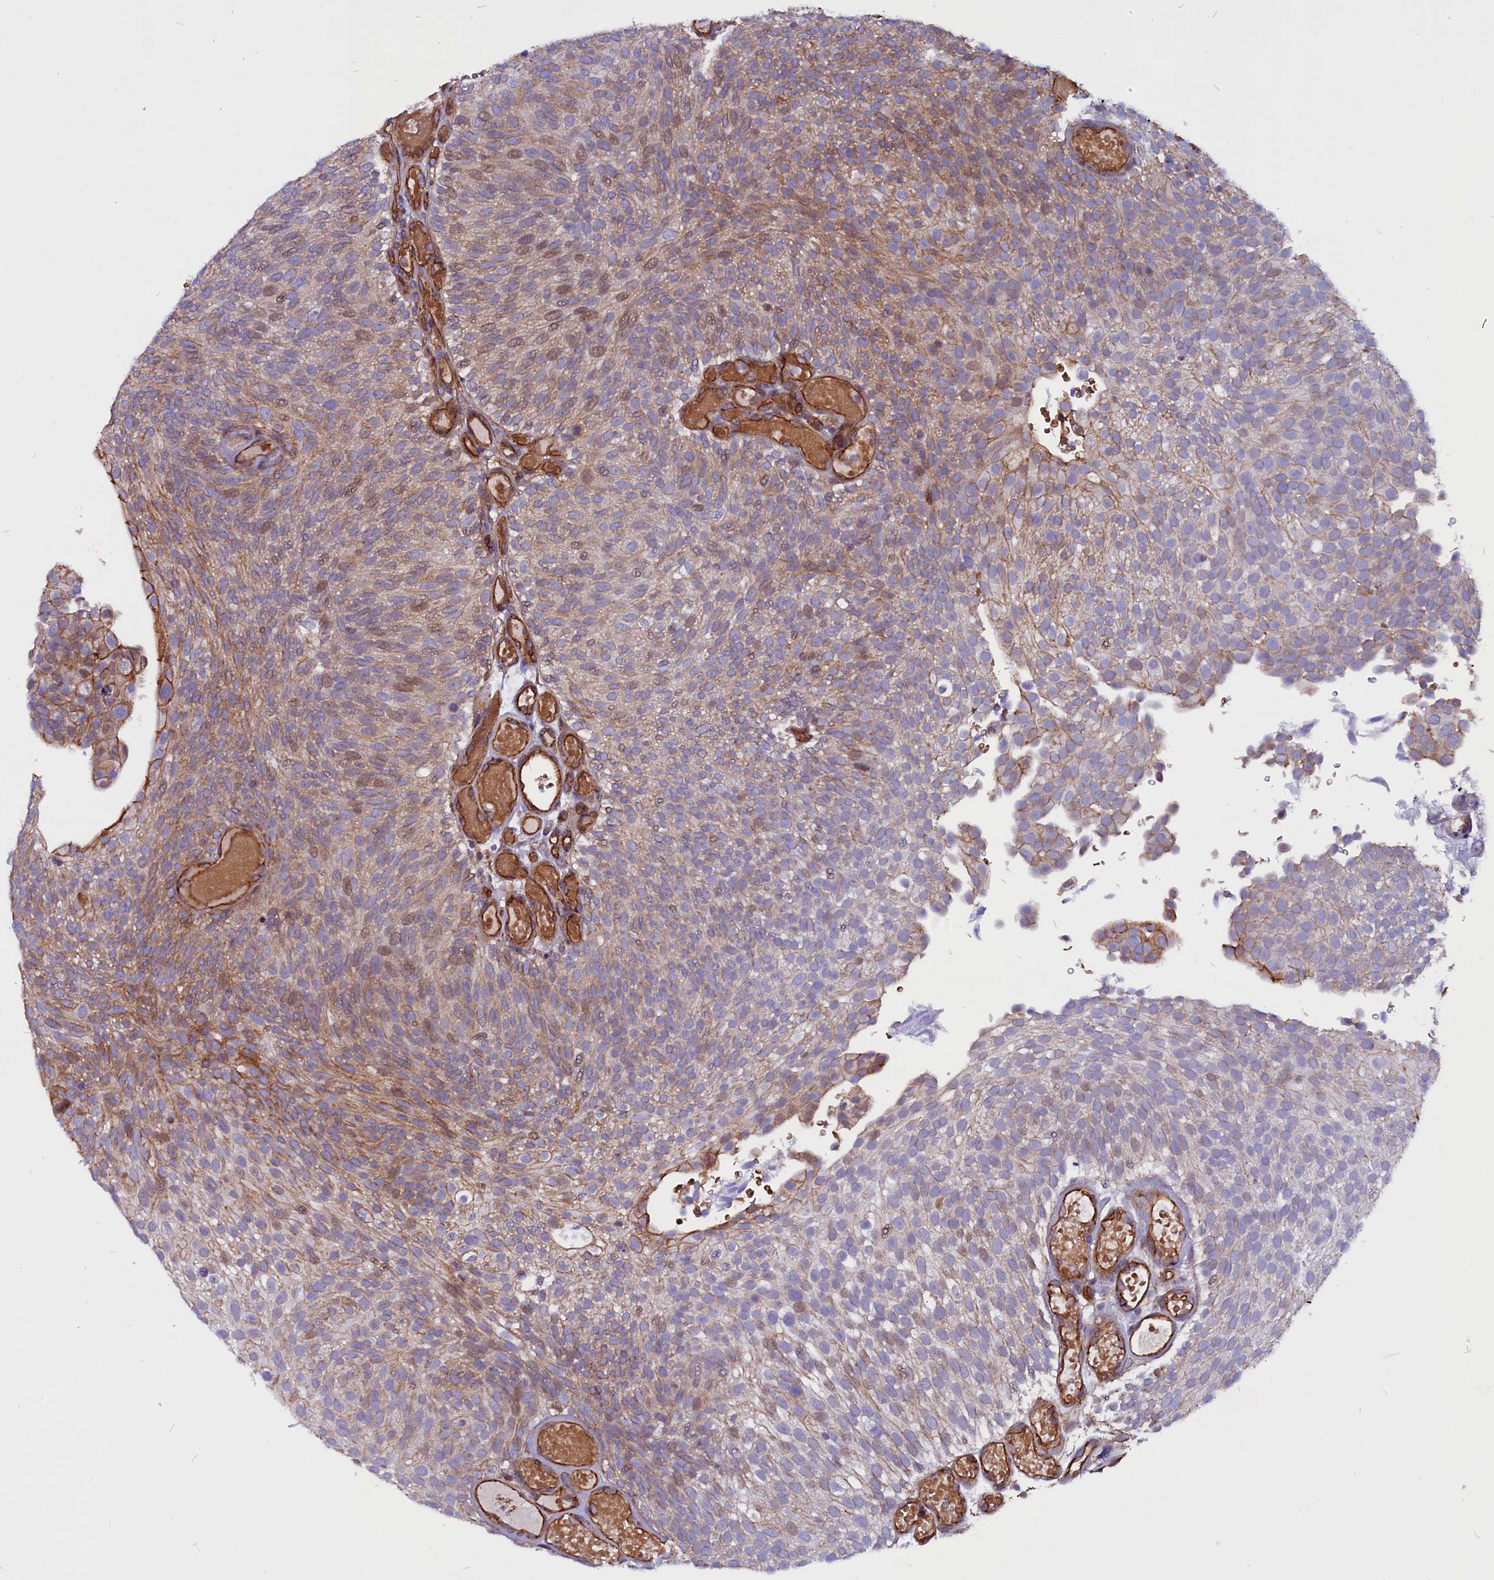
{"staining": {"intensity": "moderate", "quantity": "25%-75%", "location": "cytoplasmic/membranous"}, "tissue": "urothelial cancer", "cell_type": "Tumor cells", "image_type": "cancer", "snomed": [{"axis": "morphology", "description": "Urothelial carcinoma, Low grade"}, {"axis": "topography", "description": "Urinary bladder"}], "caption": "This is an image of immunohistochemistry (IHC) staining of urothelial carcinoma (low-grade), which shows moderate expression in the cytoplasmic/membranous of tumor cells.", "gene": "ZNF749", "patient": {"sex": "male", "age": 78}}